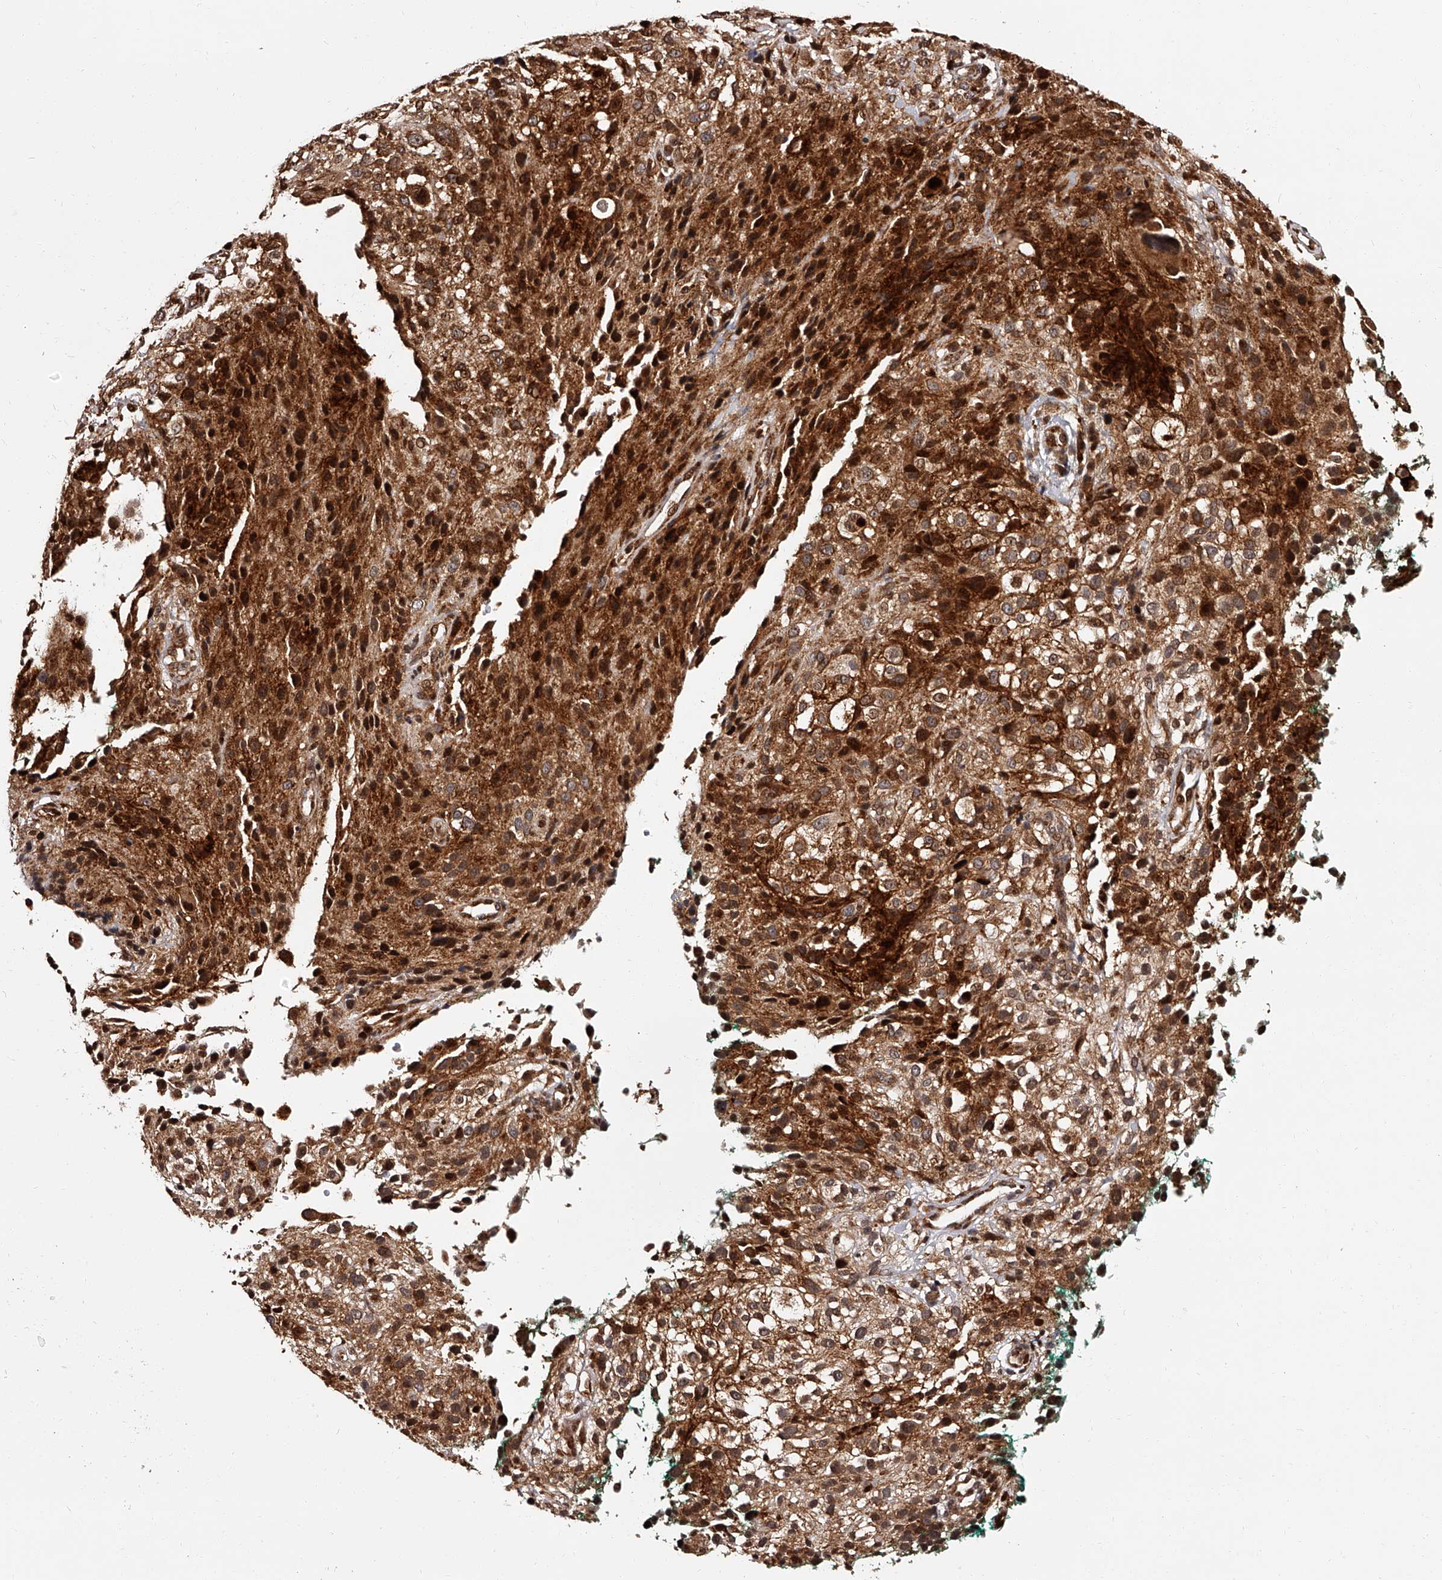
{"staining": {"intensity": "strong", "quantity": ">75%", "location": "cytoplasmic/membranous,nuclear"}, "tissue": "melanoma", "cell_type": "Tumor cells", "image_type": "cancer", "snomed": [{"axis": "morphology", "description": "Necrosis, NOS"}, {"axis": "morphology", "description": "Malignant melanoma, NOS"}, {"axis": "topography", "description": "Skin"}], "caption": "Immunohistochemistry (IHC) photomicrograph of human melanoma stained for a protein (brown), which shows high levels of strong cytoplasmic/membranous and nuclear staining in approximately >75% of tumor cells.", "gene": "RSC1A1", "patient": {"sex": "female", "age": 87}}